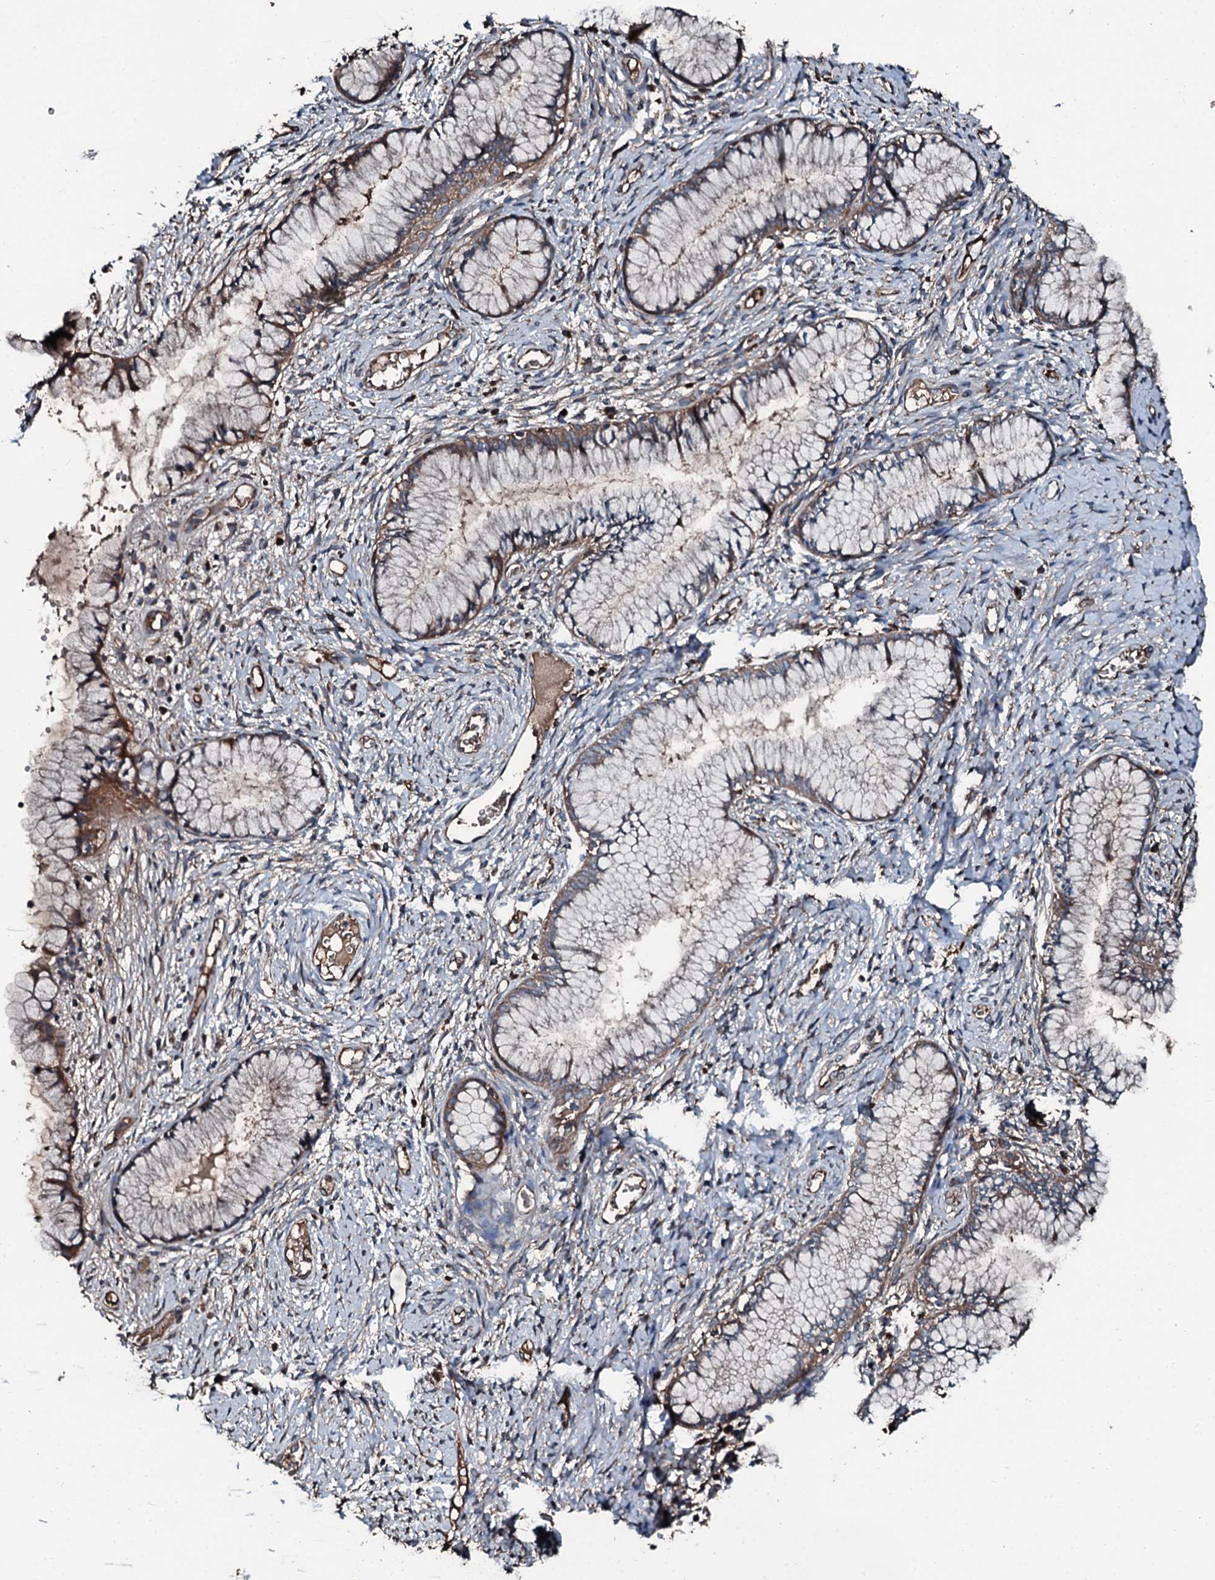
{"staining": {"intensity": "moderate", "quantity": ">75%", "location": "cytoplasmic/membranous"}, "tissue": "cervix", "cell_type": "Glandular cells", "image_type": "normal", "snomed": [{"axis": "morphology", "description": "Normal tissue, NOS"}, {"axis": "topography", "description": "Cervix"}], "caption": "A high-resolution micrograph shows immunohistochemistry staining of unremarkable cervix, which demonstrates moderate cytoplasmic/membranous positivity in approximately >75% of glandular cells.", "gene": "AARS1", "patient": {"sex": "female", "age": 42}}